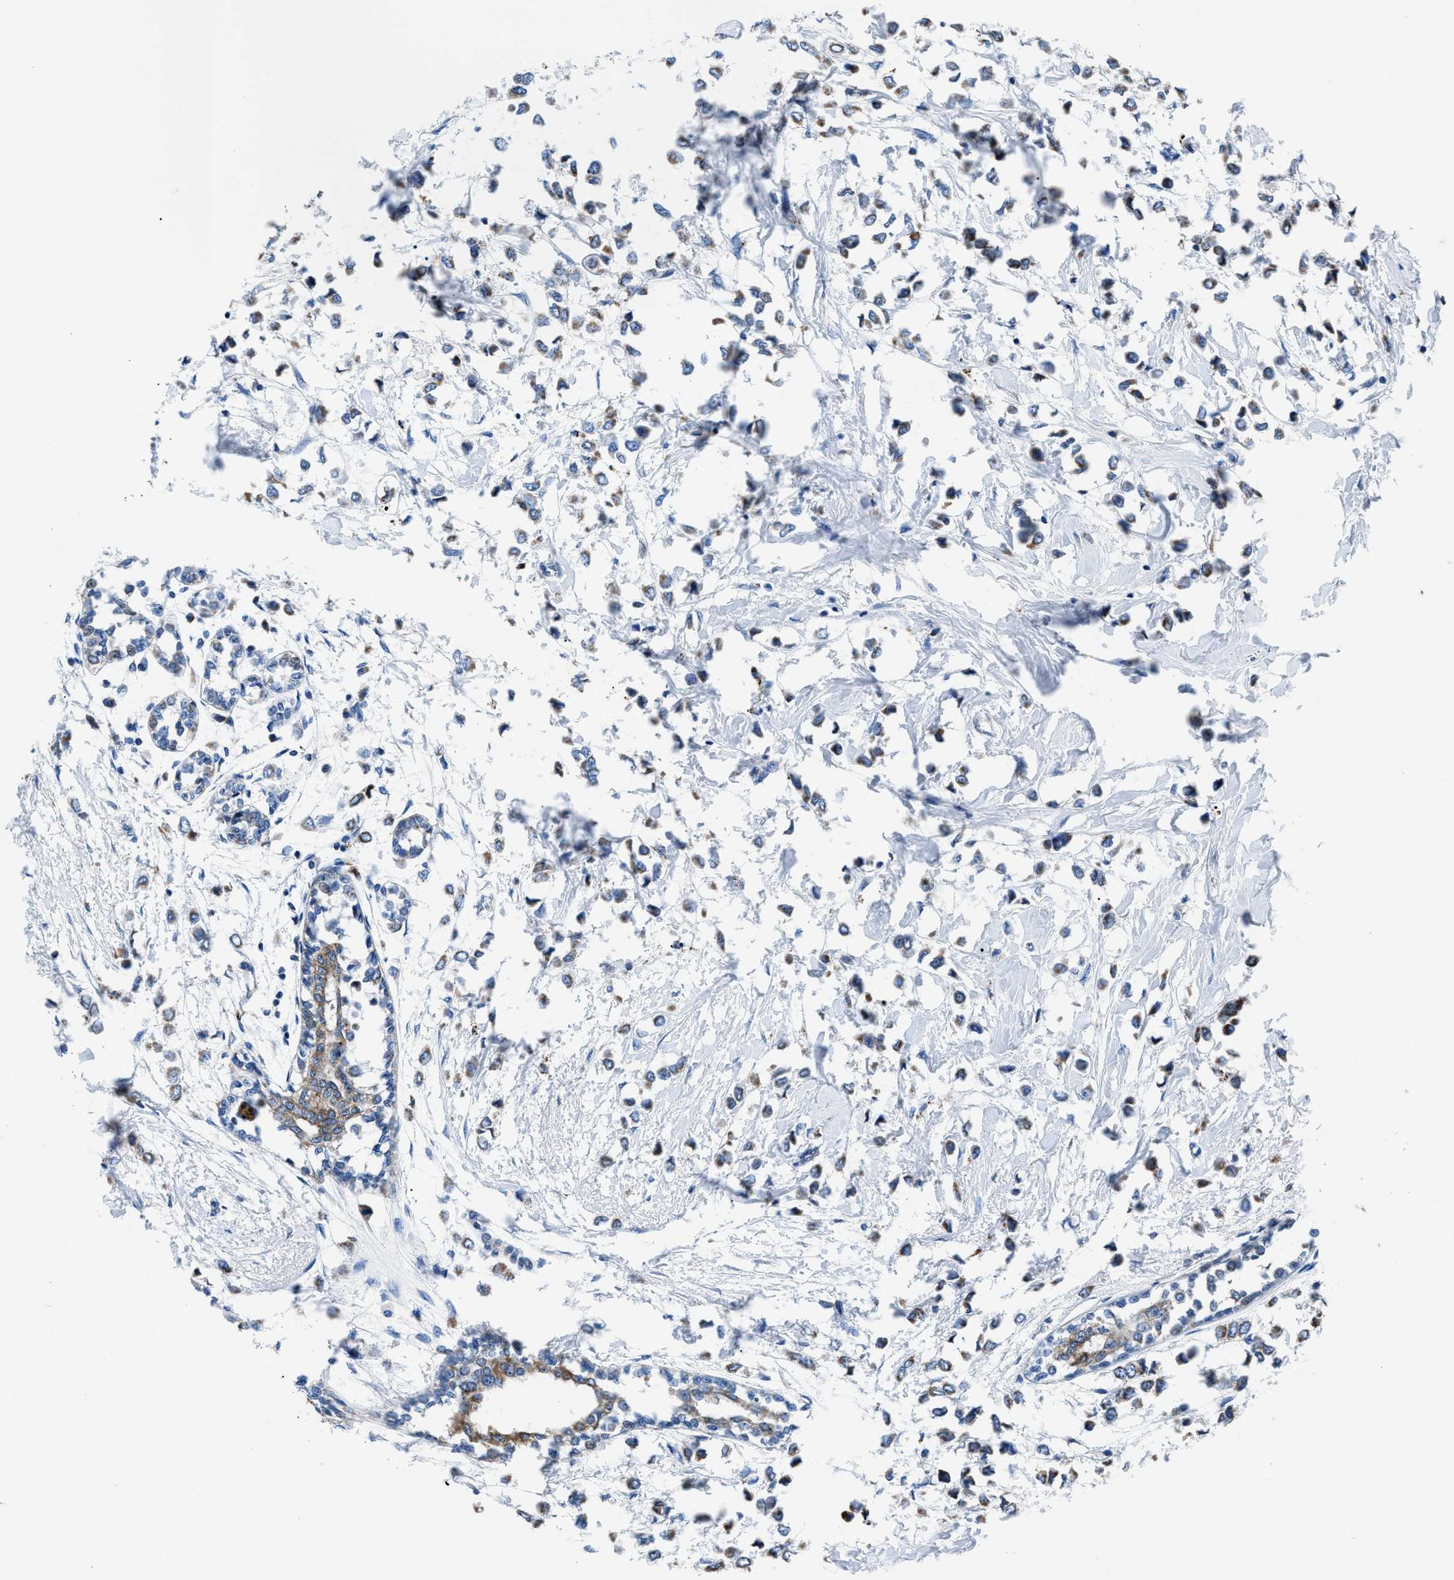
{"staining": {"intensity": "moderate", "quantity": "25%-75%", "location": "cytoplasmic/membranous"}, "tissue": "breast cancer", "cell_type": "Tumor cells", "image_type": "cancer", "snomed": [{"axis": "morphology", "description": "Lobular carcinoma"}, {"axis": "topography", "description": "Breast"}], "caption": "This is a histology image of immunohistochemistry (IHC) staining of lobular carcinoma (breast), which shows moderate staining in the cytoplasmic/membranous of tumor cells.", "gene": "ZDHHC3", "patient": {"sex": "female", "age": 51}}